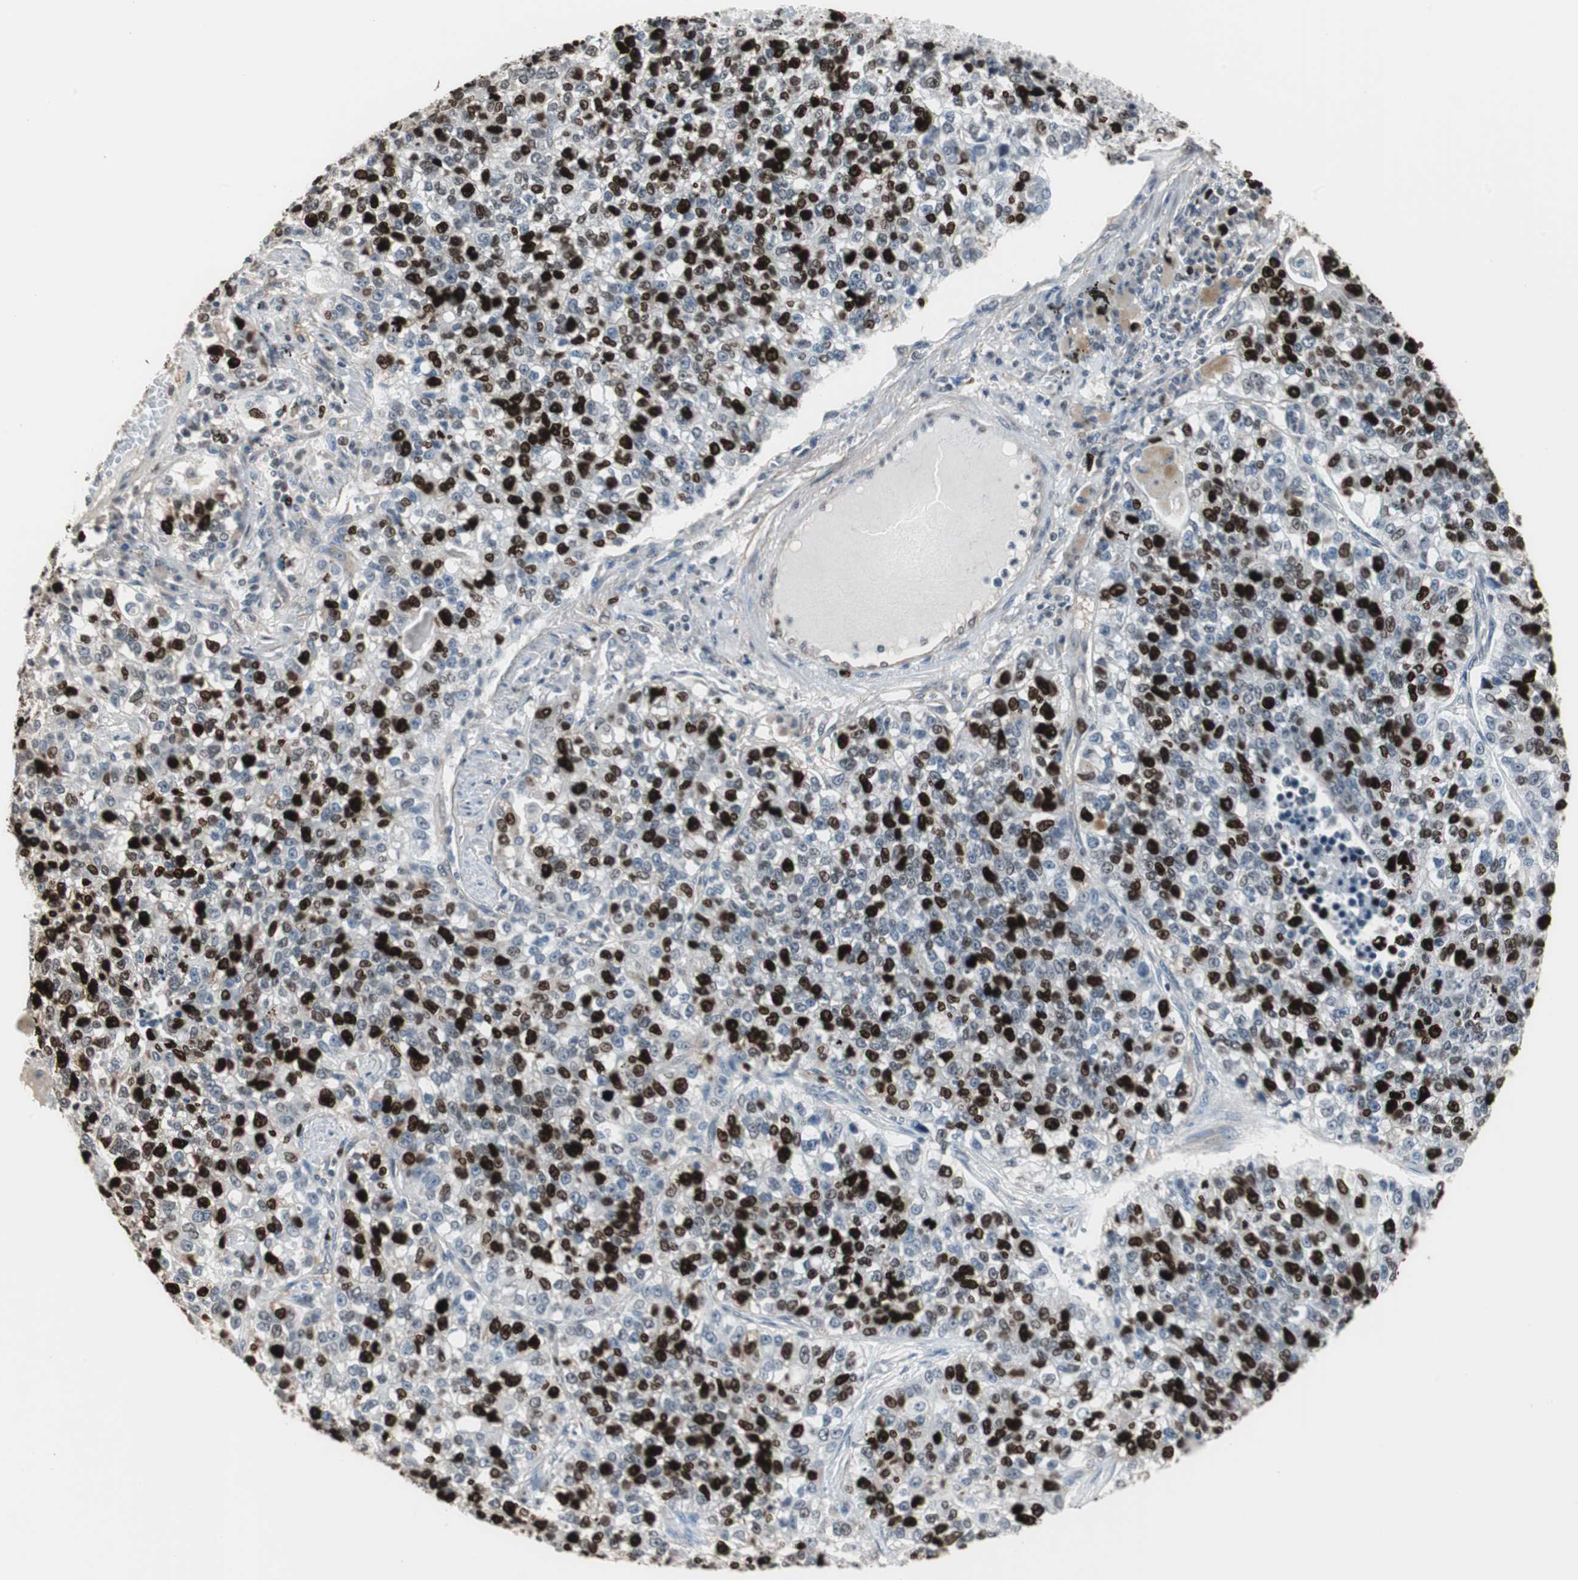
{"staining": {"intensity": "strong", "quantity": "25%-75%", "location": "nuclear"}, "tissue": "lung cancer", "cell_type": "Tumor cells", "image_type": "cancer", "snomed": [{"axis": "morphology", "description": "Adenocarcinoma, NOS"}, {"axis": "topography", "description": "Lung"}], "caption": "Immunohistochemistry micrograph of neoplastic tissue: human lung adenocarcinoma stained using IHC reveals high levels of strong protein expression localized specifically in the nuclear of tumor cells, appearing as a nuclear brown color.", "gene": "TOP2A", "patient": {"sex": "male", "age": 49}}